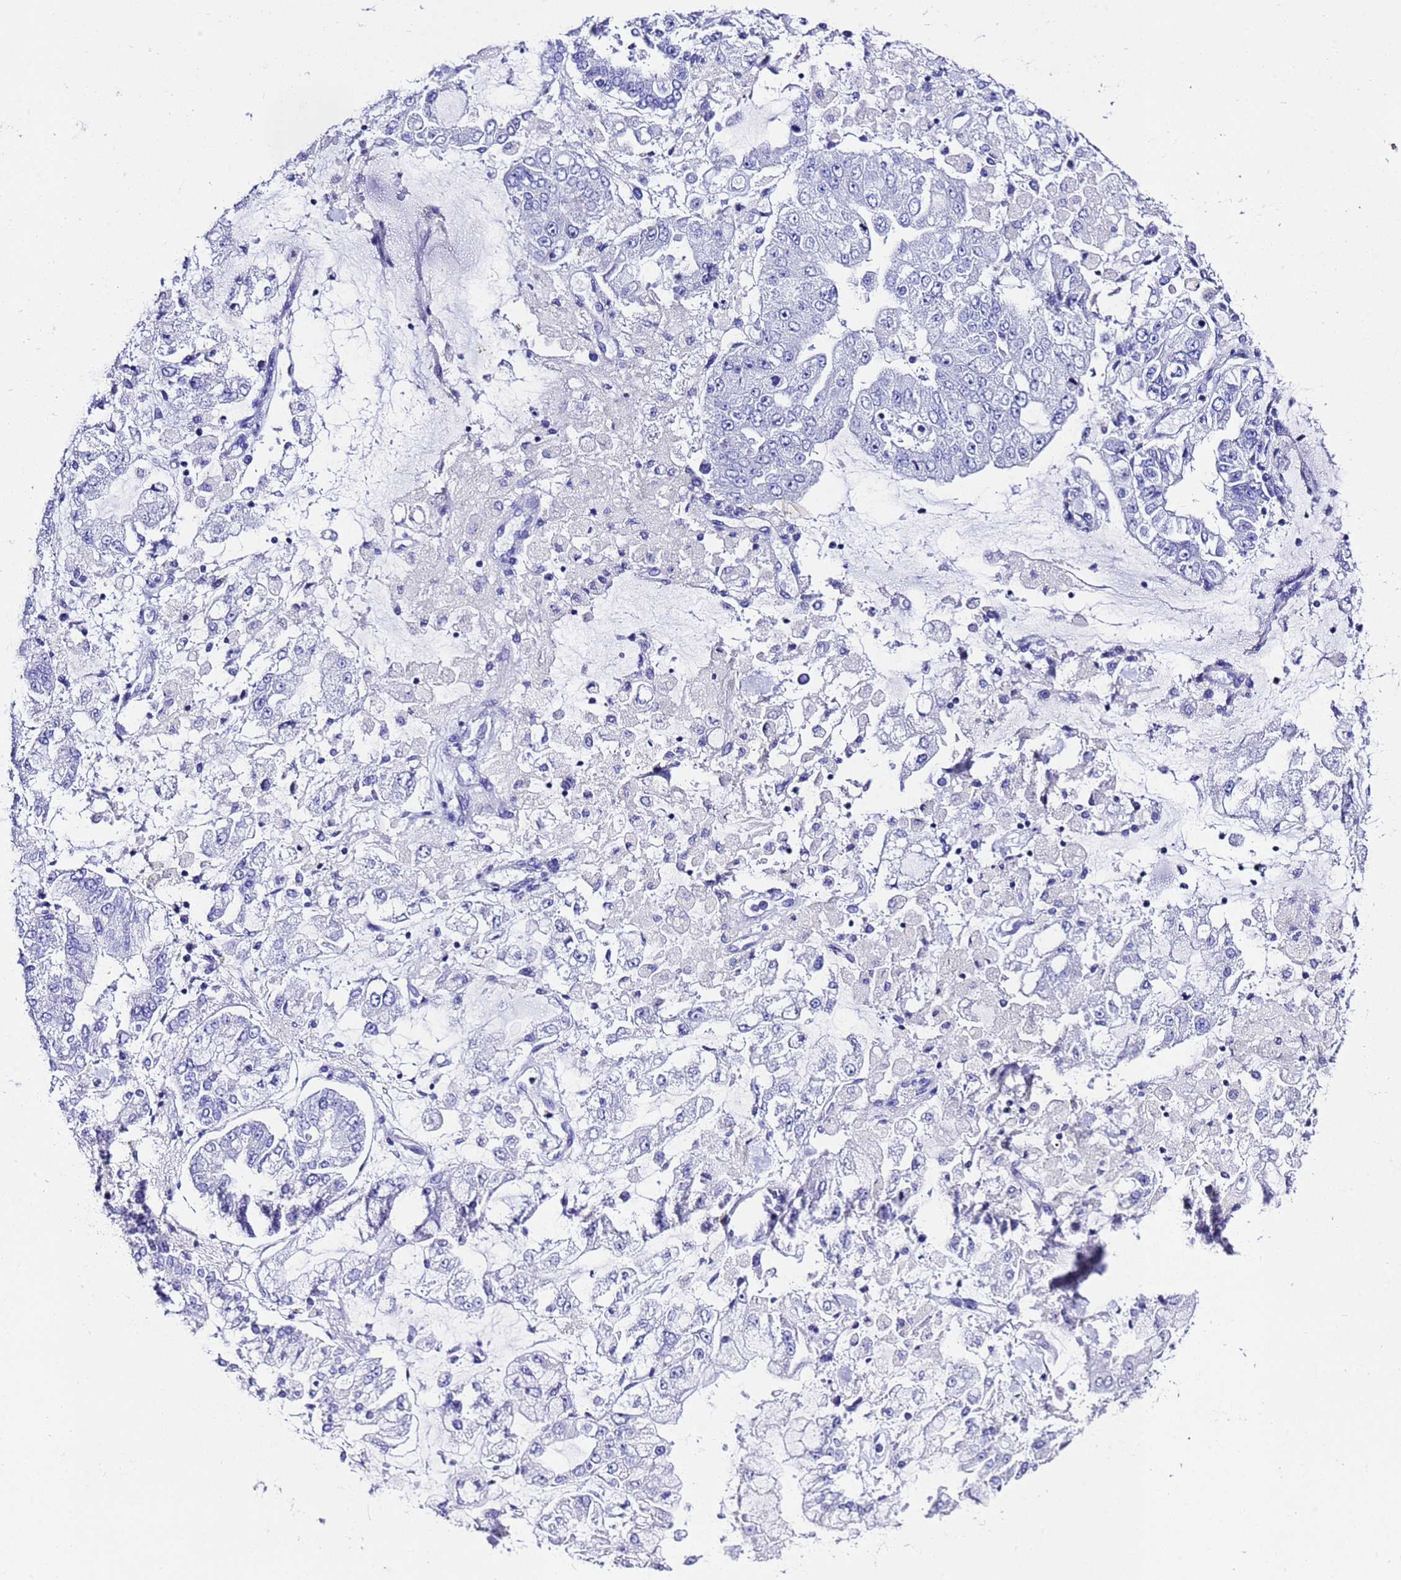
{"staining": {"intensity": "negative", "quantity": "none", "location": "none"}, "tissue": "stomach cancer", "cell_type": "Tumor cells", "image_type": "cancer", "snomed": [{"axis": "morphology", "description": "Normal tissue, NOS"}, {"axis": "morphology", "description": "Adenocarcinoma, NOS"}, {"axis": "topography", "description": "Stomach, upper"}, {"axis": "topography", "description": "Stomach"}], "caption": "Immunohistochemistry (IHC) photomicrograph of neoplastic tissue: human stomach cancer (adenocarcinoma) stained with DAB (3,3'-diaminobenzidine) reveals no significant protein positivity in tumor cells.", "gene": "UGT2B10", "patient": {"sex": "male", "age": 76}}